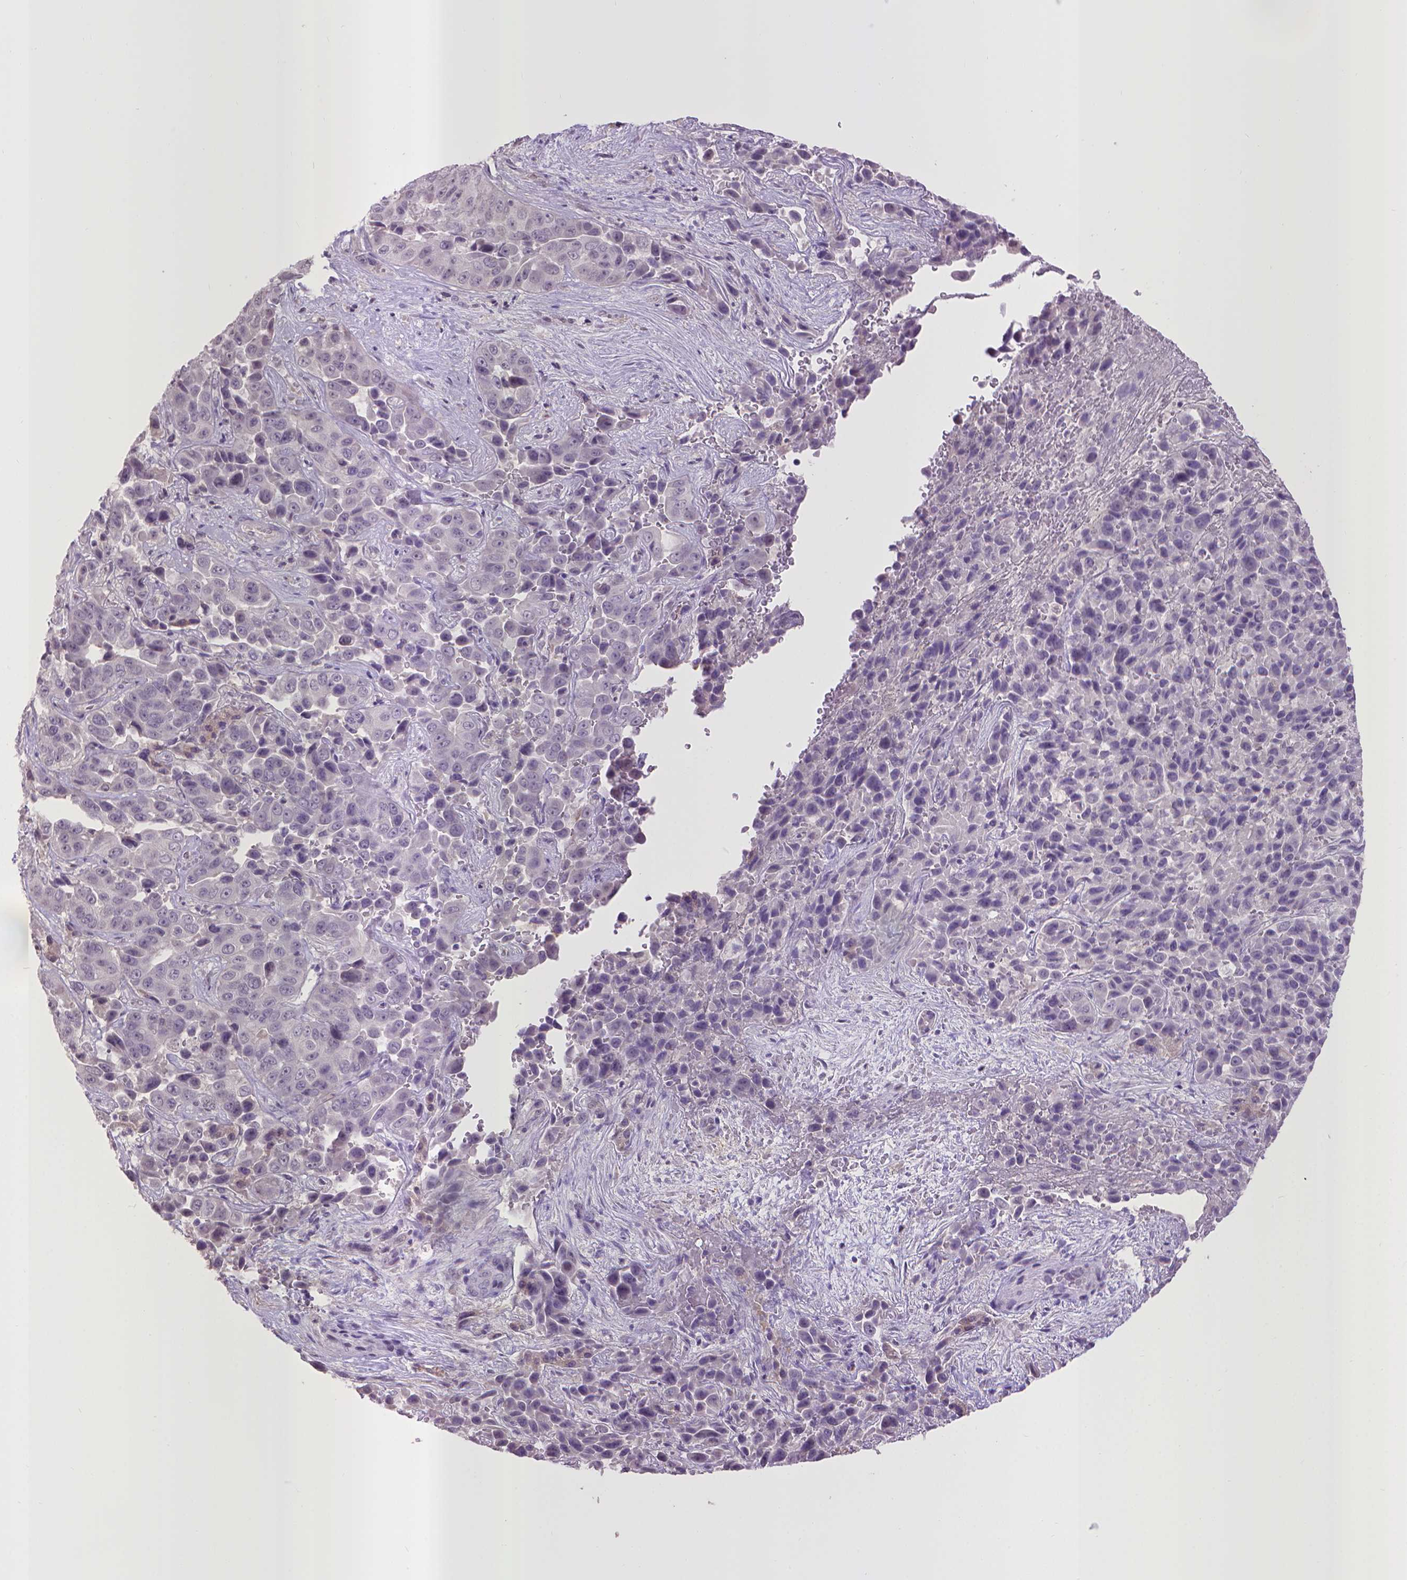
{"staining": {"intensity": "negative", "quantity": "none", "location": "none"}, "tissue": "liver cancer", "cell_type": "Tumor cells", "image_type": "cancer", "snomed": [{"axis": "morphology", "description": "Cholangiocarcinoma"}, {"axis": "topography", "description": "Liver"}], "caption": "Human liver cancer stained for a protein using immunohistochemistry (IHC) reveals no positivity in tumor cells.", "gene": "CPM", "patient": {"sex": "female", "age": 52}}